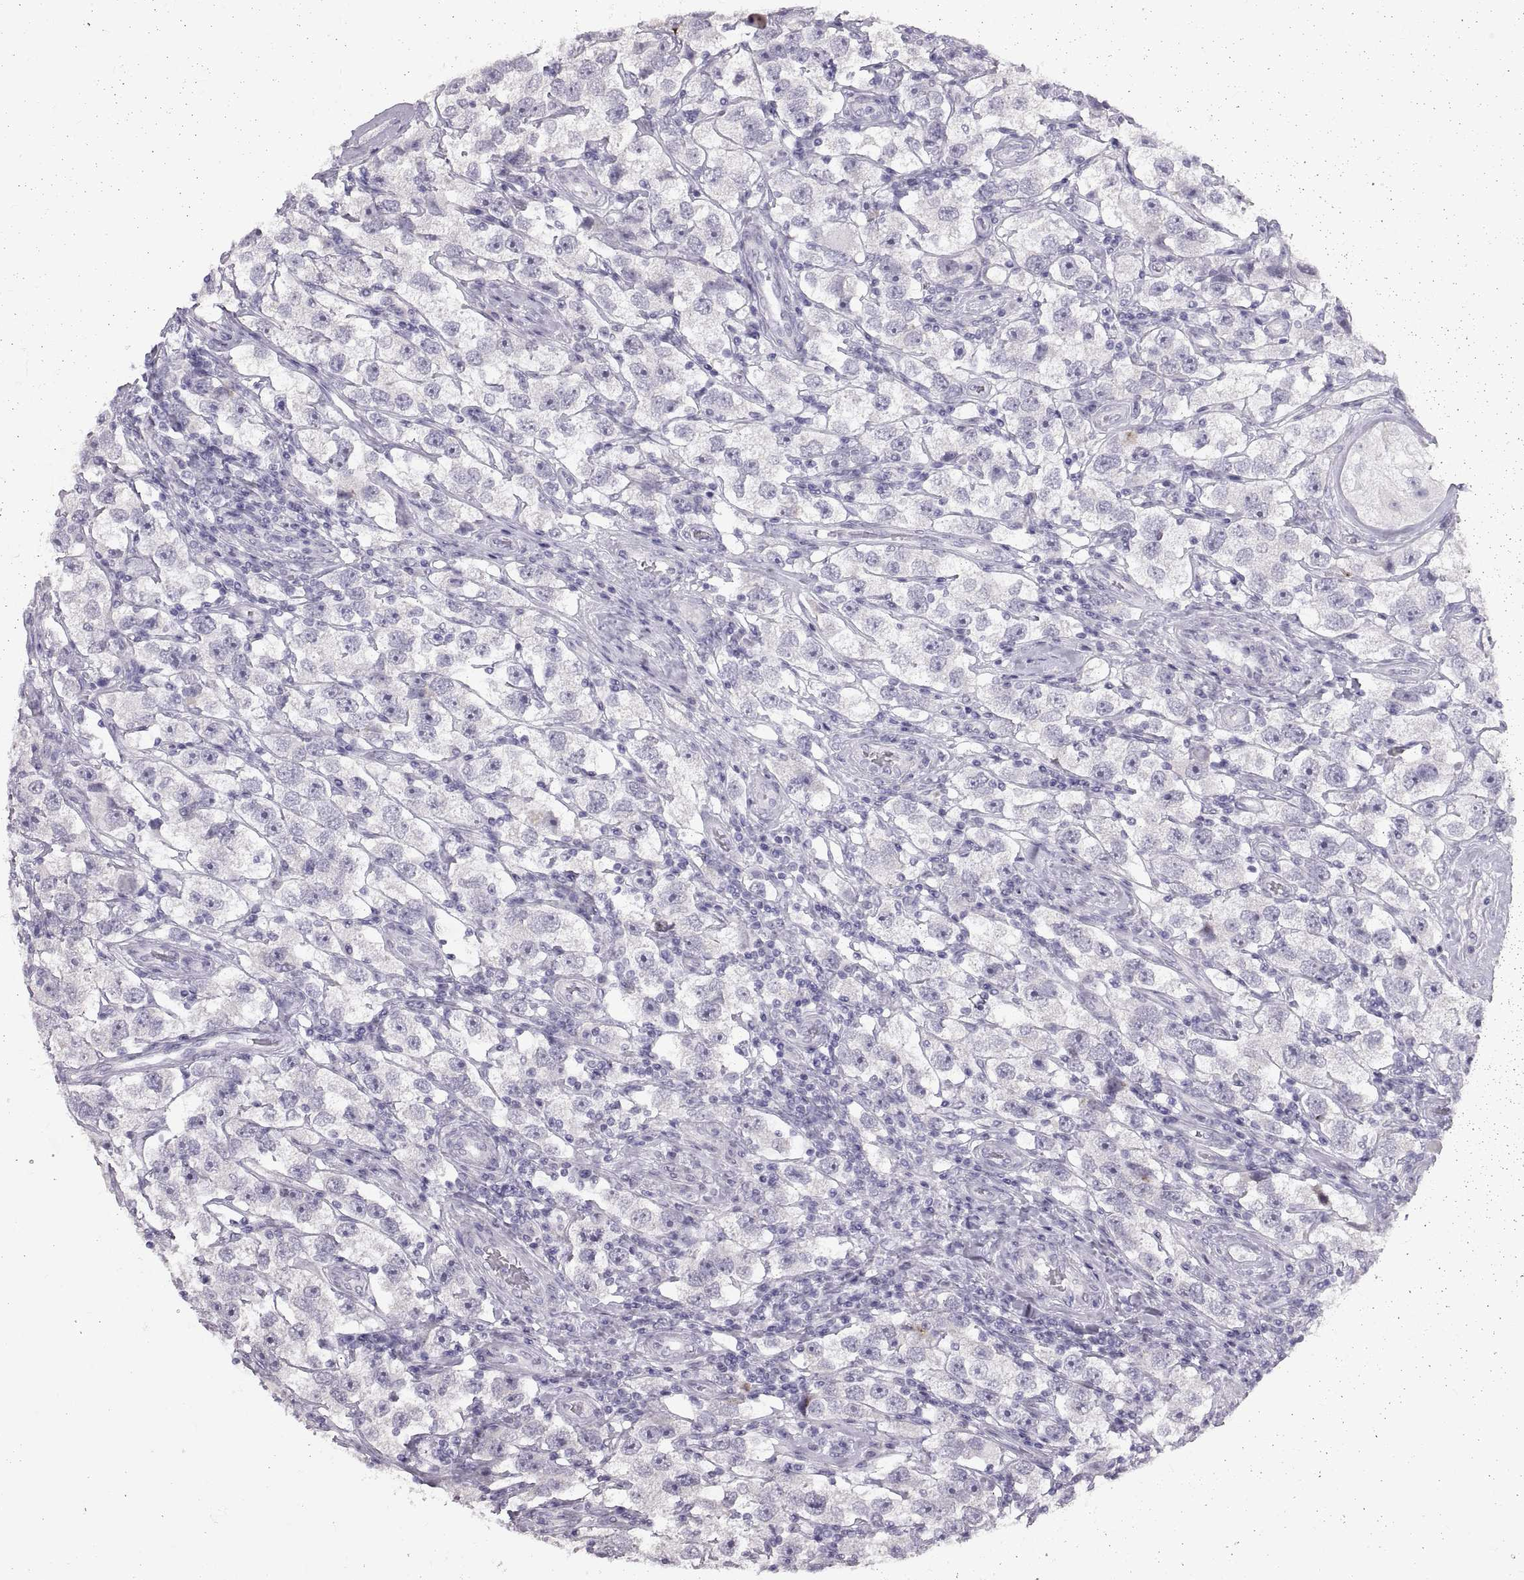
{"staining": {"intensity": "negative", "quantity": "none", "location": "none"}, "tissue": "testis cancer", "cell_type": "Tumor cells", "image_type": "cancer", "snomed": [{"axis": "morphology", "description": "Seminoma, NOS"}, {"axis": "topography", "description": "Testis"}], "caption": "Immunohistochemistry photomicrograph of testis seminoma stained for a protein (brown), which shows no staining in tumor cells. (Immunohistochemistry, brightfield microscopy, high magnification).", "gene": "SPACDR", "patient": {"sex": "male", "age": 26}}